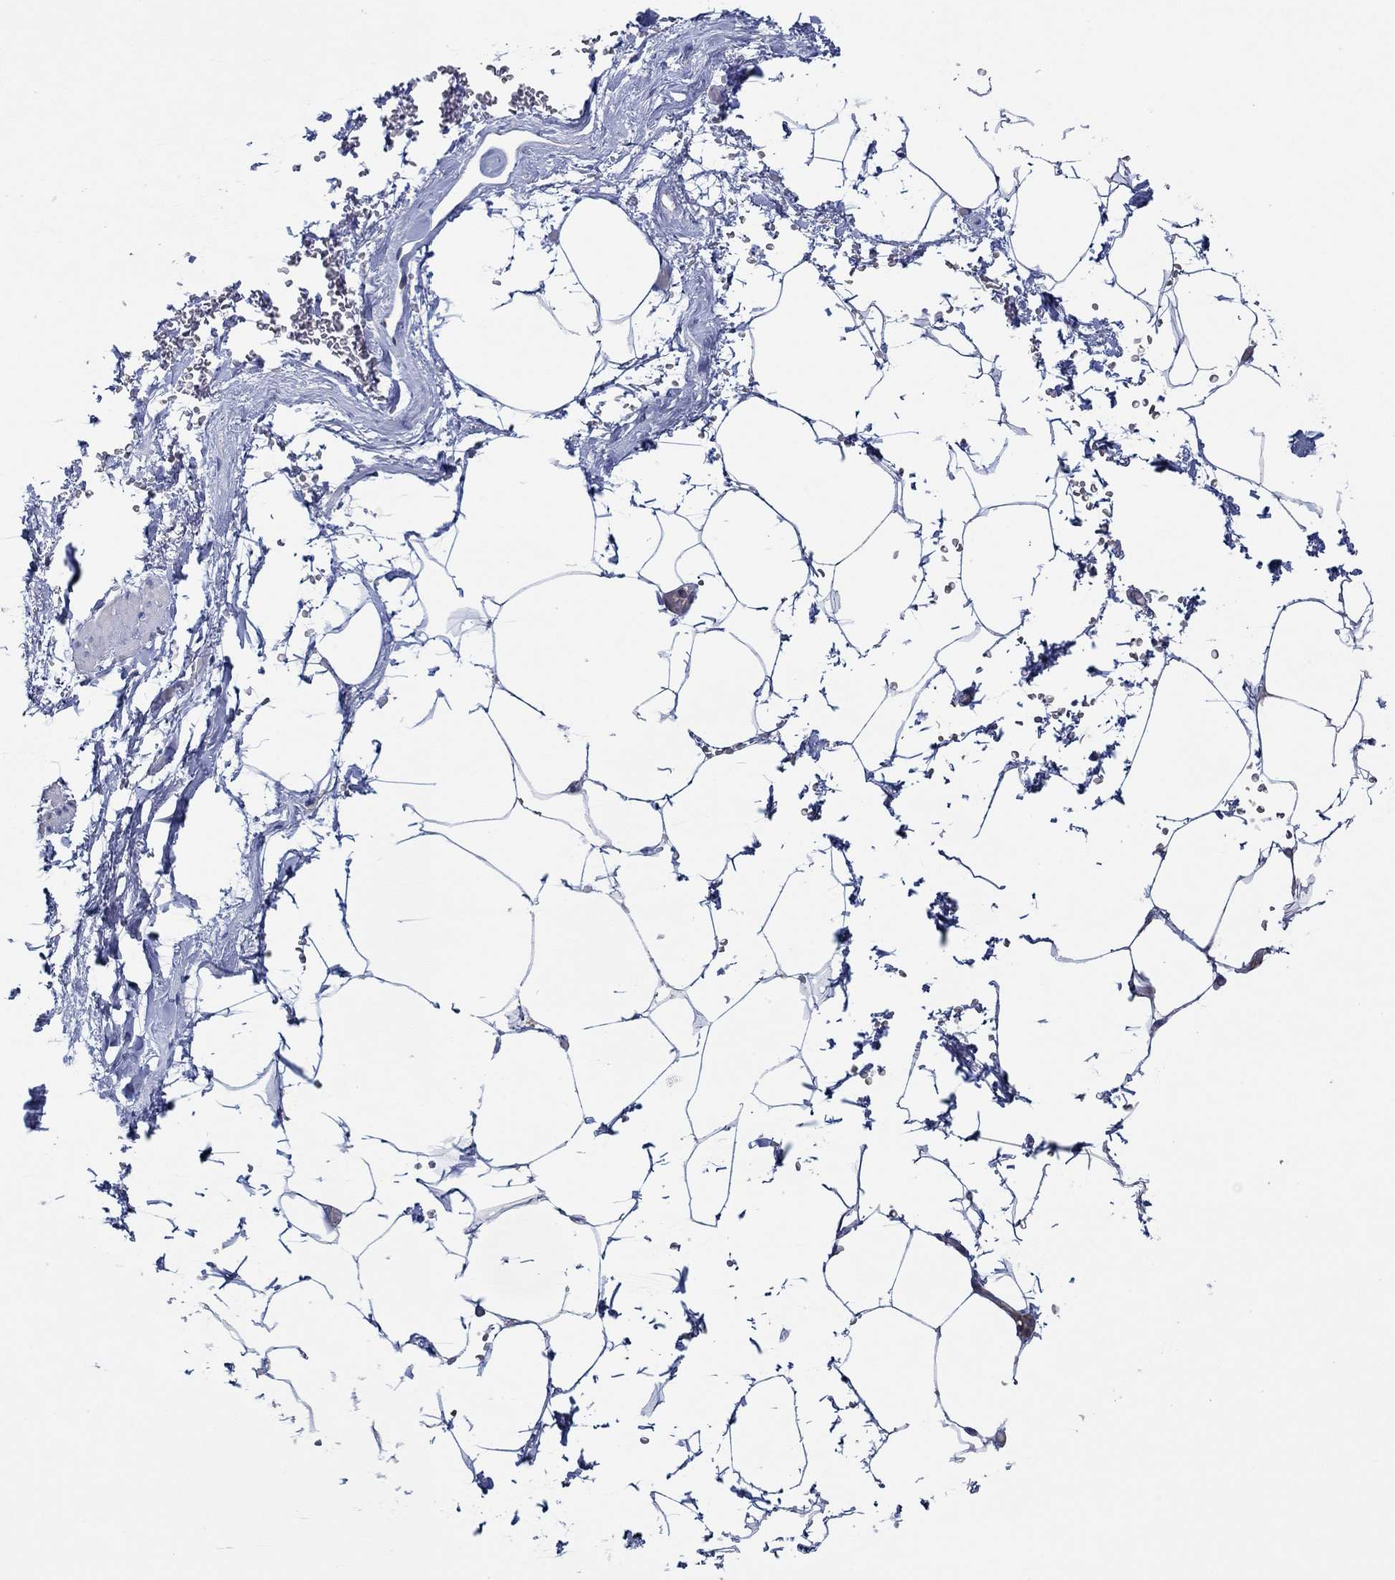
{"staining": {"intensity": "negative", "quantity": "none", "location": "none"}, "tissue": "adipose tissue", "cell_type": "Adipocytes", "image_type": "normal", "snomed": [{"axis": "morphology", "description": "Normal tissue, NOS"}, {"axis": "topography", "description": "Soft tissue"}, {"axis": "topography", "description": "Adipose tissue"}, {"axis": "topography", "description": "Vascular tissue"}, {"axis": "topography", "description": "Peripheral nerve tissue"}], "caption": "Unremarkable adipose tissue was stained to show a protein in brown. There is no significant staining in adipocytes. (Stains: DAB (3,3'-diaminobenzidine) immunohistochemistry with hematoxylin counter stain, Microscopy: brightfield microscopy at high magnification).", "gene": "SLC27A3", "patient": {"sex": "male", "age": 68}}